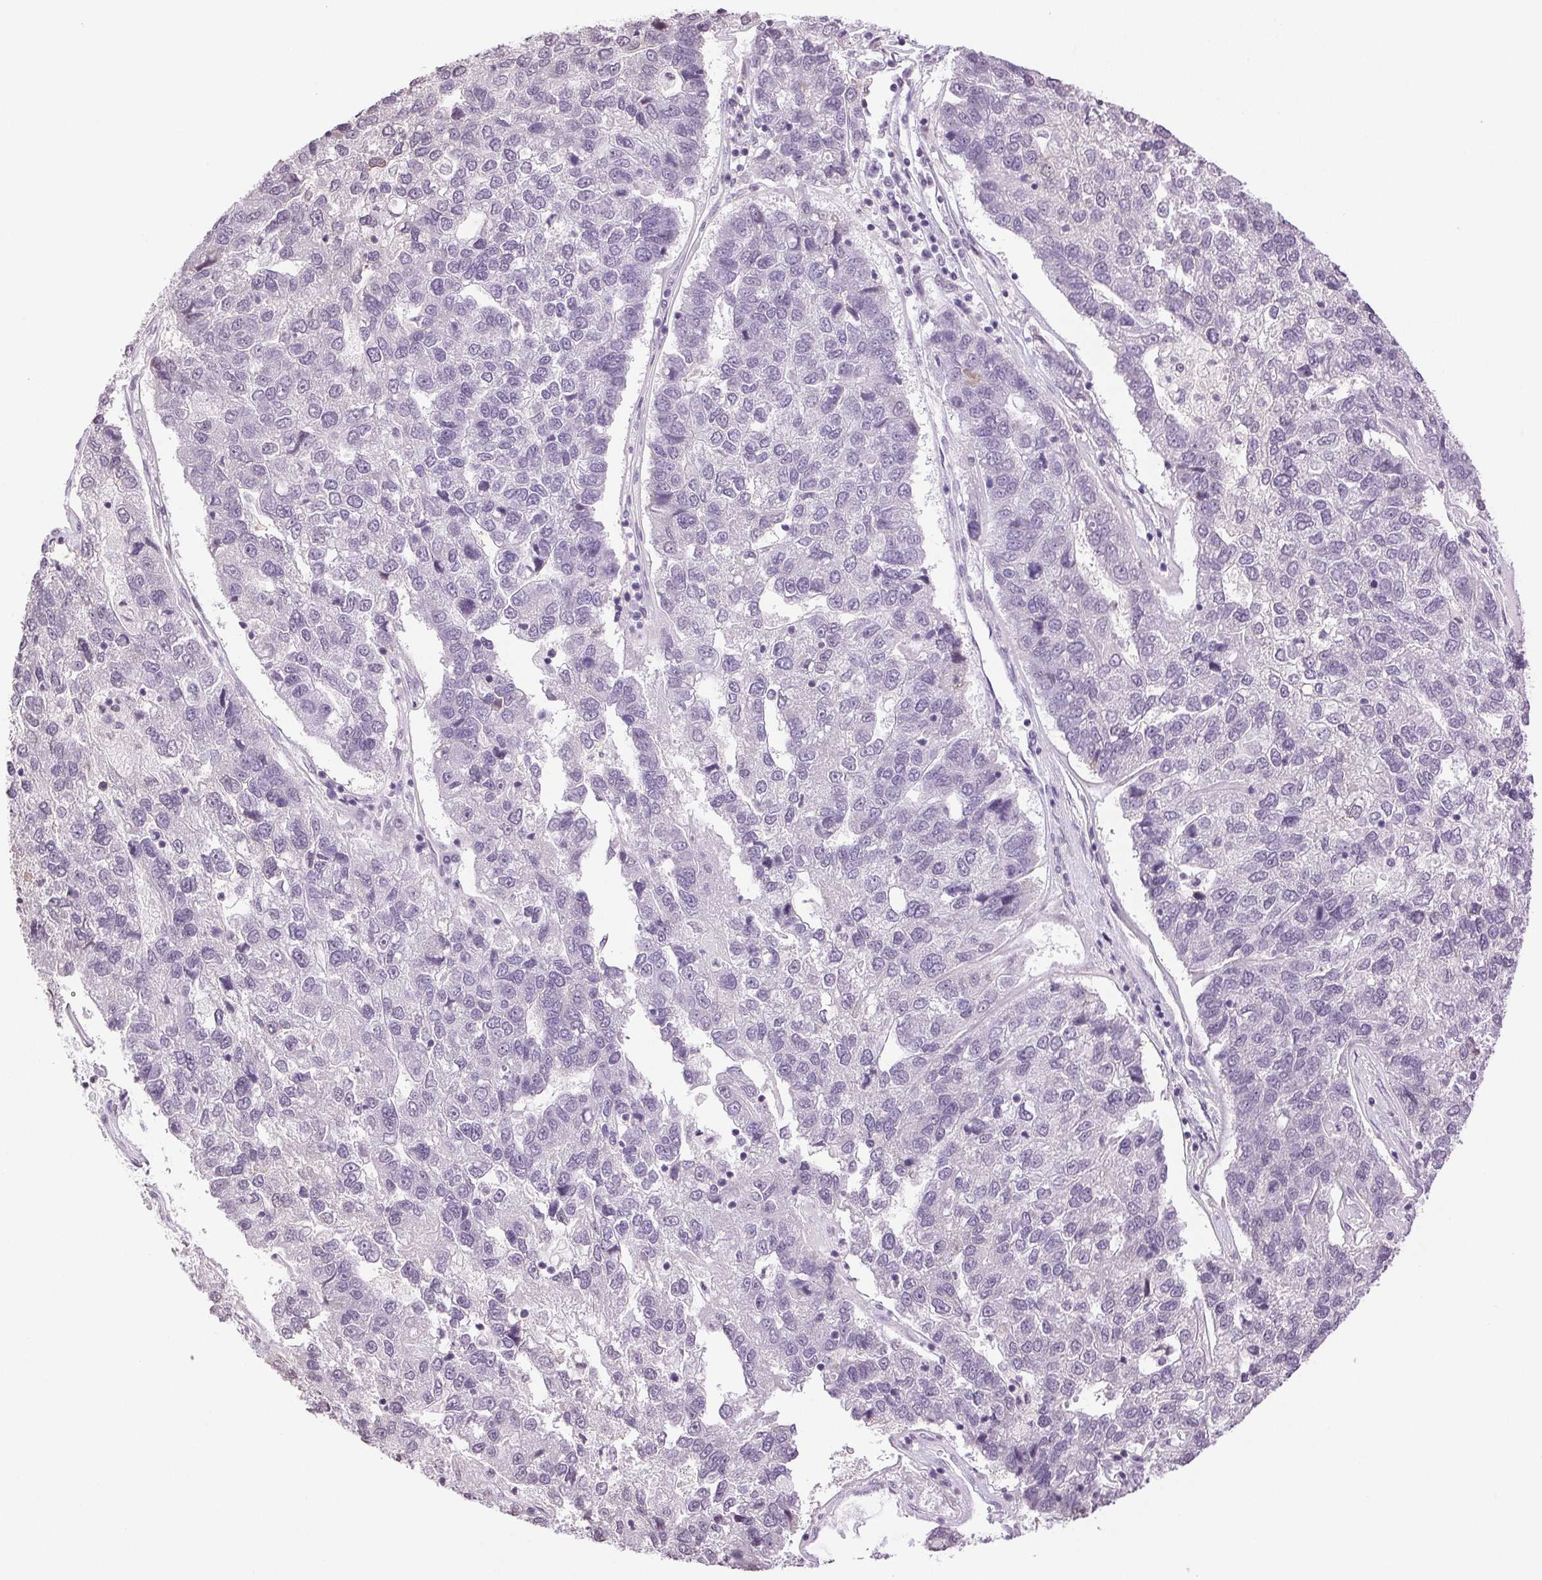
{"staining": {"intensity": "negative", "quantity": "none", "location": "none"}, "tissue": "pancreatic cancer", "cell_type": "Tumor cells", "image_type": "cancer", "snomed": [{"axis": "morphology", "description": "Adenocarcinoma, NOS"}, {"axis": "topography", "description": "Pancreas"}], "caption": "Tumor cells show no significant protein positivity in pancreatic cancer (adenocarcinoma). (DAB immunohistochemistry (IHC), high magnification).", "gene": "TNNT3", "patient": {"sex": "female", "age": 61}}